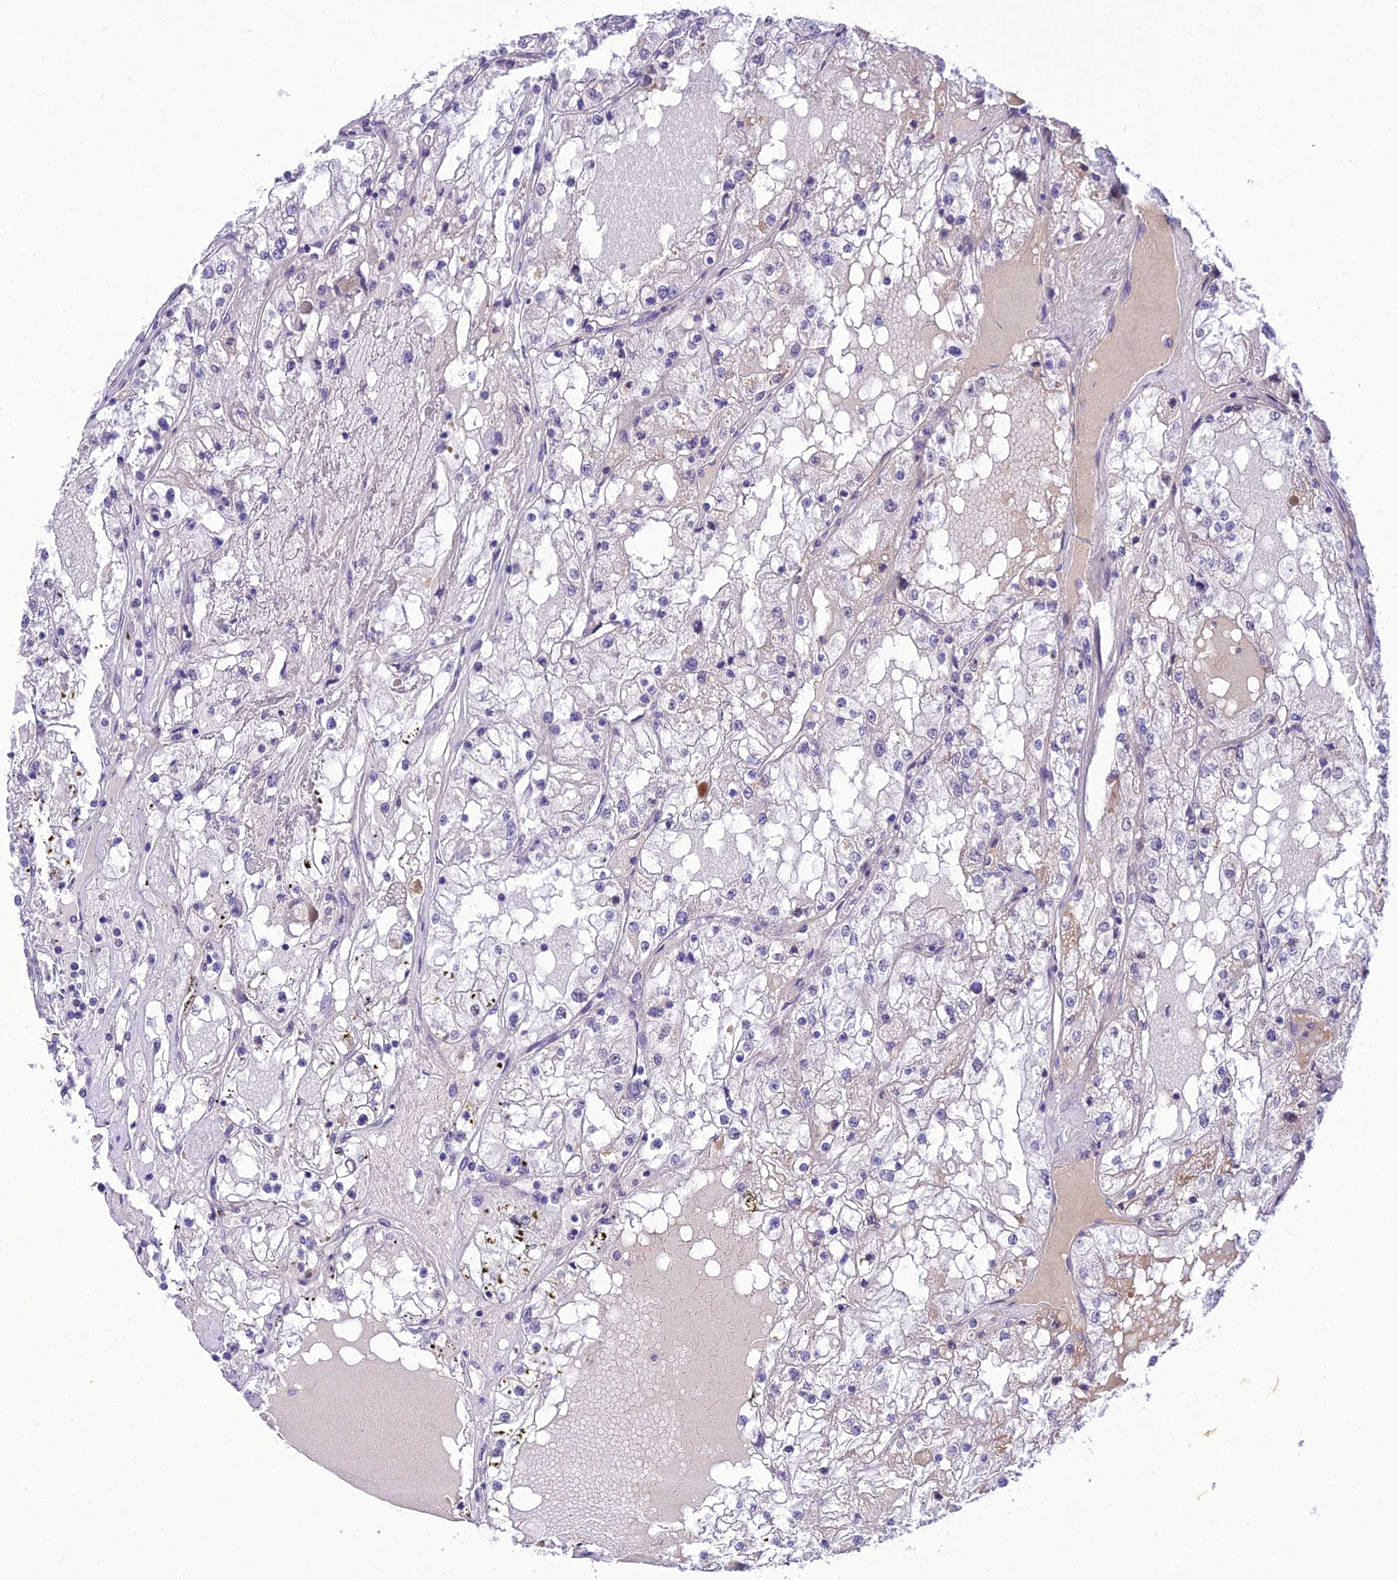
{"staining": {"intensity": "negative", "quantity": "none", "location": "none"}, "tissue": "renal cancer", "cell_type": "Tumor cells", "image_type": "cancer", "snomed": [{"axis": "morphology", "description": "Adenocarcinoma, NOS"}, {"axis": "topography", "description": "Kidney"}], "caption": "The histopathology image demonstrates no significant staining in tumor cells of adenocarcinoma (renal).", "gene": "SH3RF3", "patient": {"sex": "male", "age": 68}}